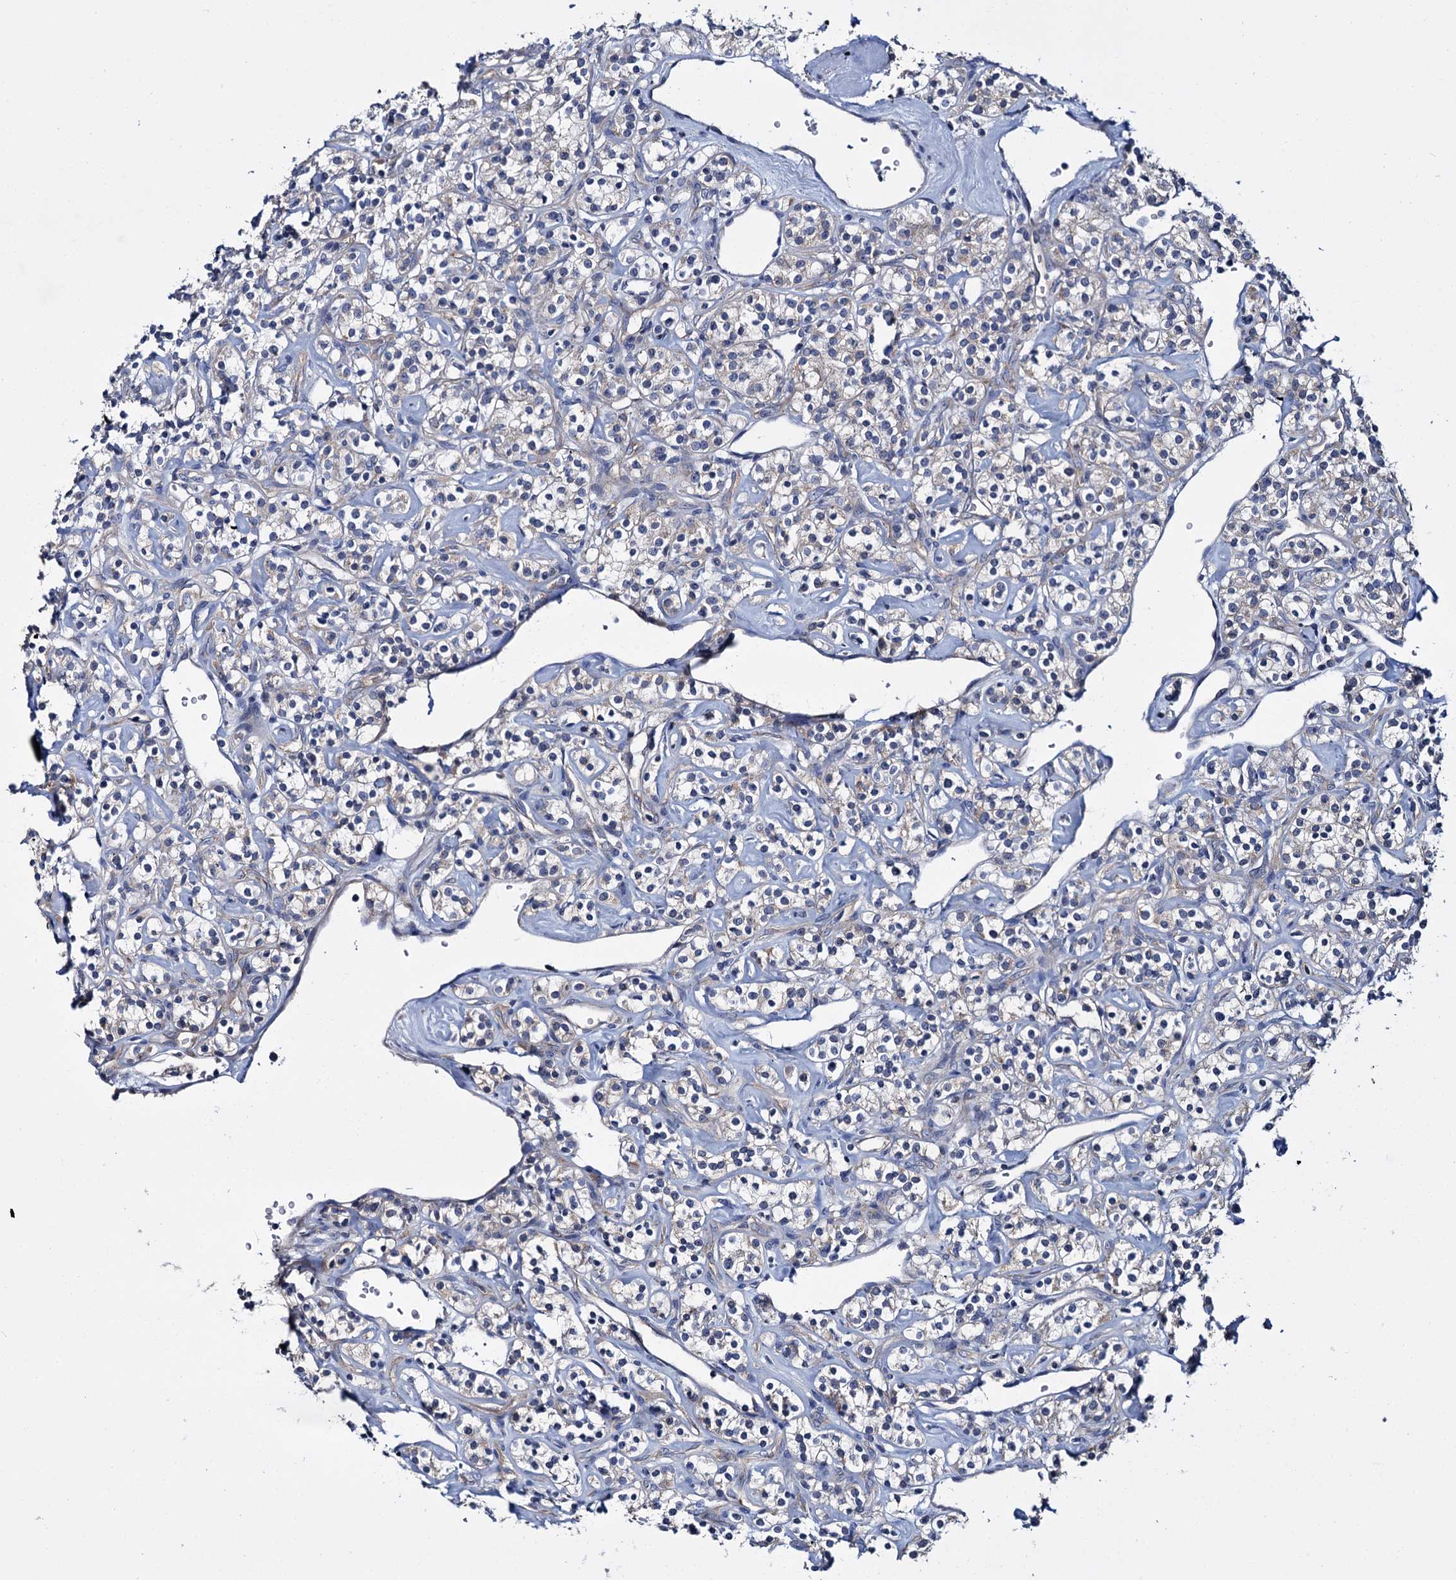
{"staining": {"intensity": "negative", "quantity": "none", "location": "none"}, "tissue": "renal cancer", "cell_type": "Tumor cells", "image_type": "cancer", "snomed": [{"axis": "morphology", "description": "Adenocarcinoma, NOS"}, {"axis": "topography", "description": "Kidney"}], "caption": "Renal cancer stained for a protein using immunohistochemistry reveals no expression tumor cells.", "gene": "CEP295", "patient": {"sex": "male", "age": 77}}